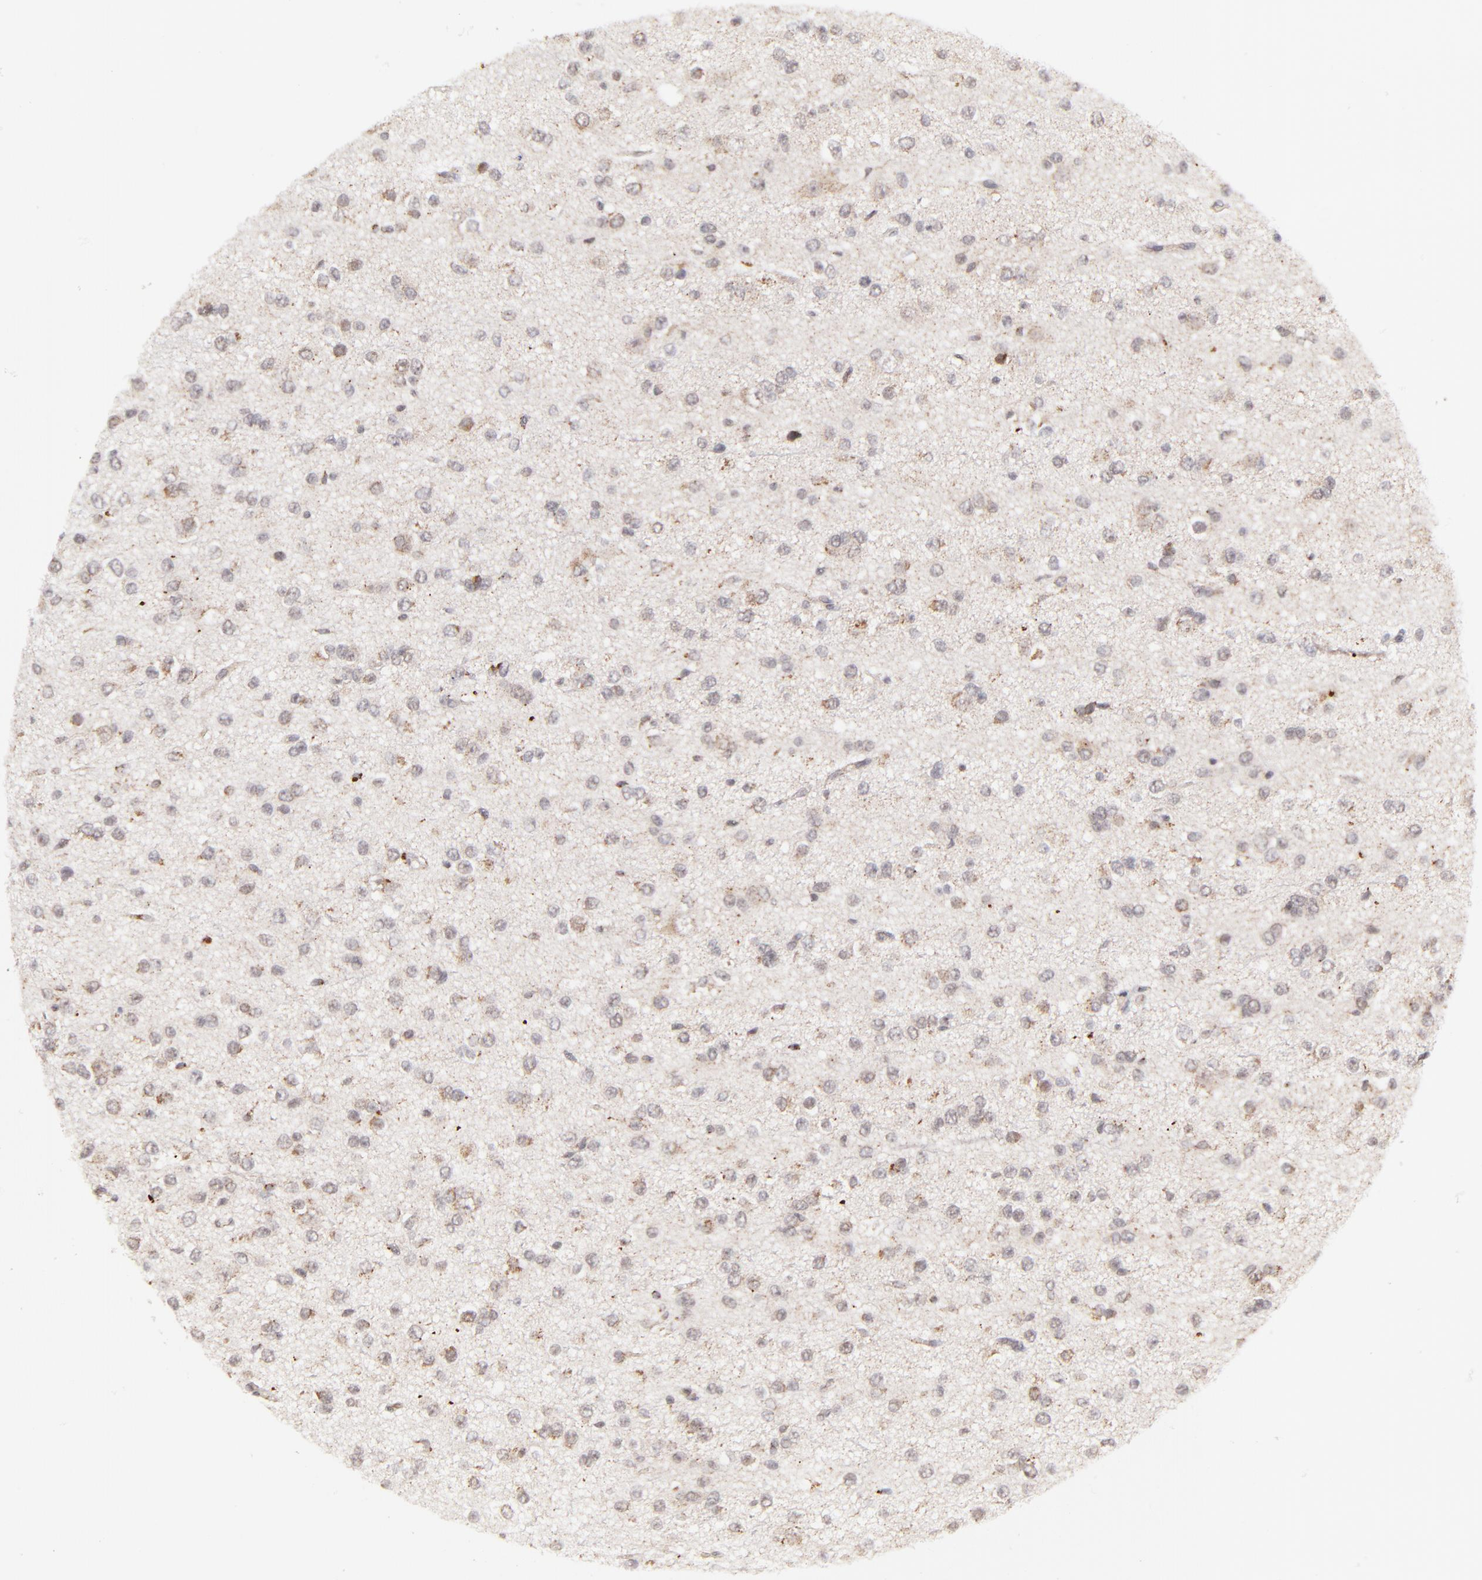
{"staining": {"intensity": "weak", "quantity": "25%-75%", "location": "cytoplasmic/membranous"}, "tissue": "glioma", "cell_type": "Tumor cells", "image_type": "cancer", "snomed": [{"axis": "morphology", "description": "Glioma, malignant, Low grade"}, {"axis": "topography", "description": "Brain"}], "caption": "Glioma was stained to show a protein in brown. There is low levels of weak cytoplasmic/membranous staining in about 25%-75% of tumor cells.", "gene": "MAP2K7", "patient": {"sex": "male", "age": 42}}